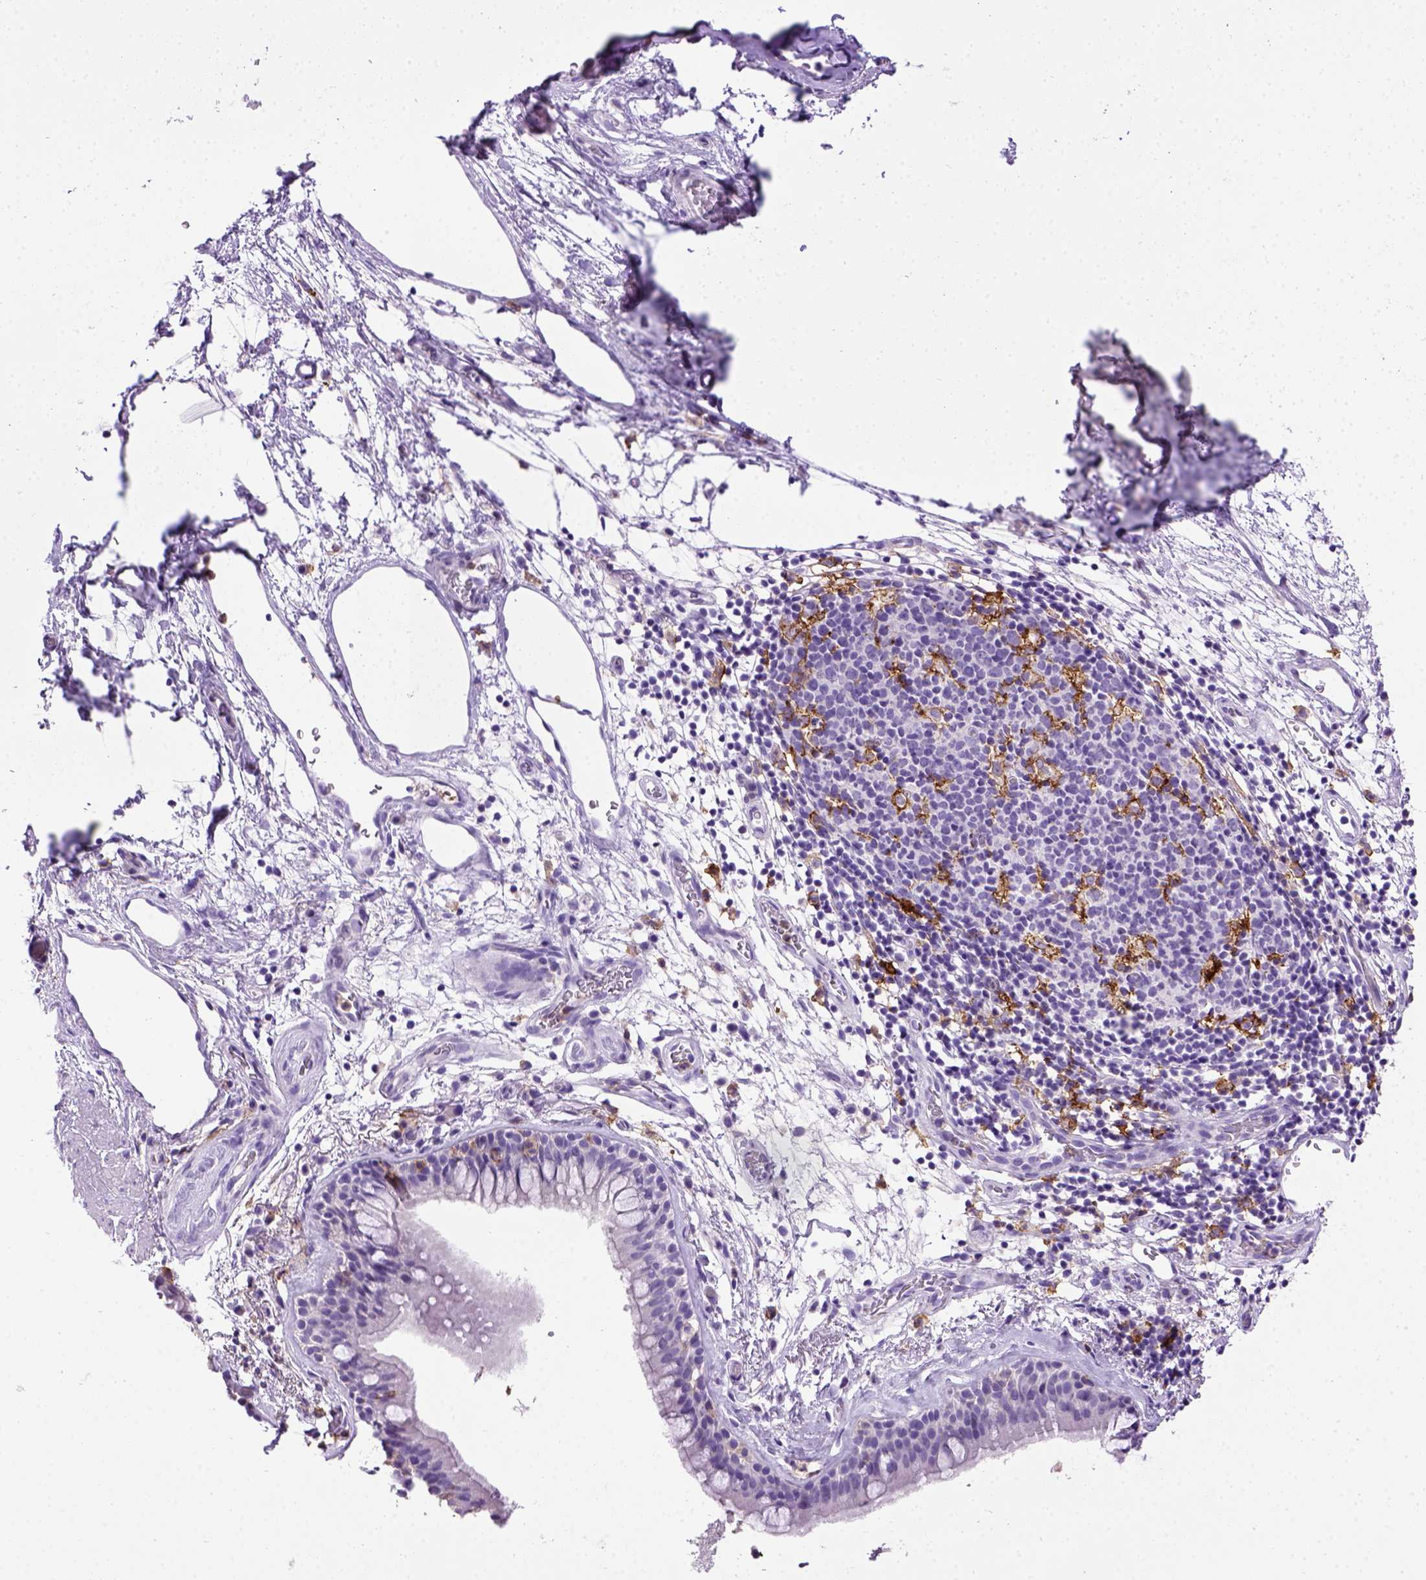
{"staining": {"intensity": "negative", "quantity": "none", "location": "none"}, "tissue": "bronchus", "cell_type": "Respiratory epithelial cells", "image_type": "normal", "snomed": [{"axis": "morphology", "description": "Normal tissue, NOS"}, {"axis": "topography", "description": "Cartilage tissue"}, {"axis": "topography", "description": "Bronchus"}], "caption": "The image exhibits no significant positivity in respiratory epithelial cells of bronchus. (Brightfield microscopy of DAB (3,3'-diaminobenzidine) IHC at high magnification).", "gene": "ITGAX", "patient": {"sex": "male", "age": 58}}